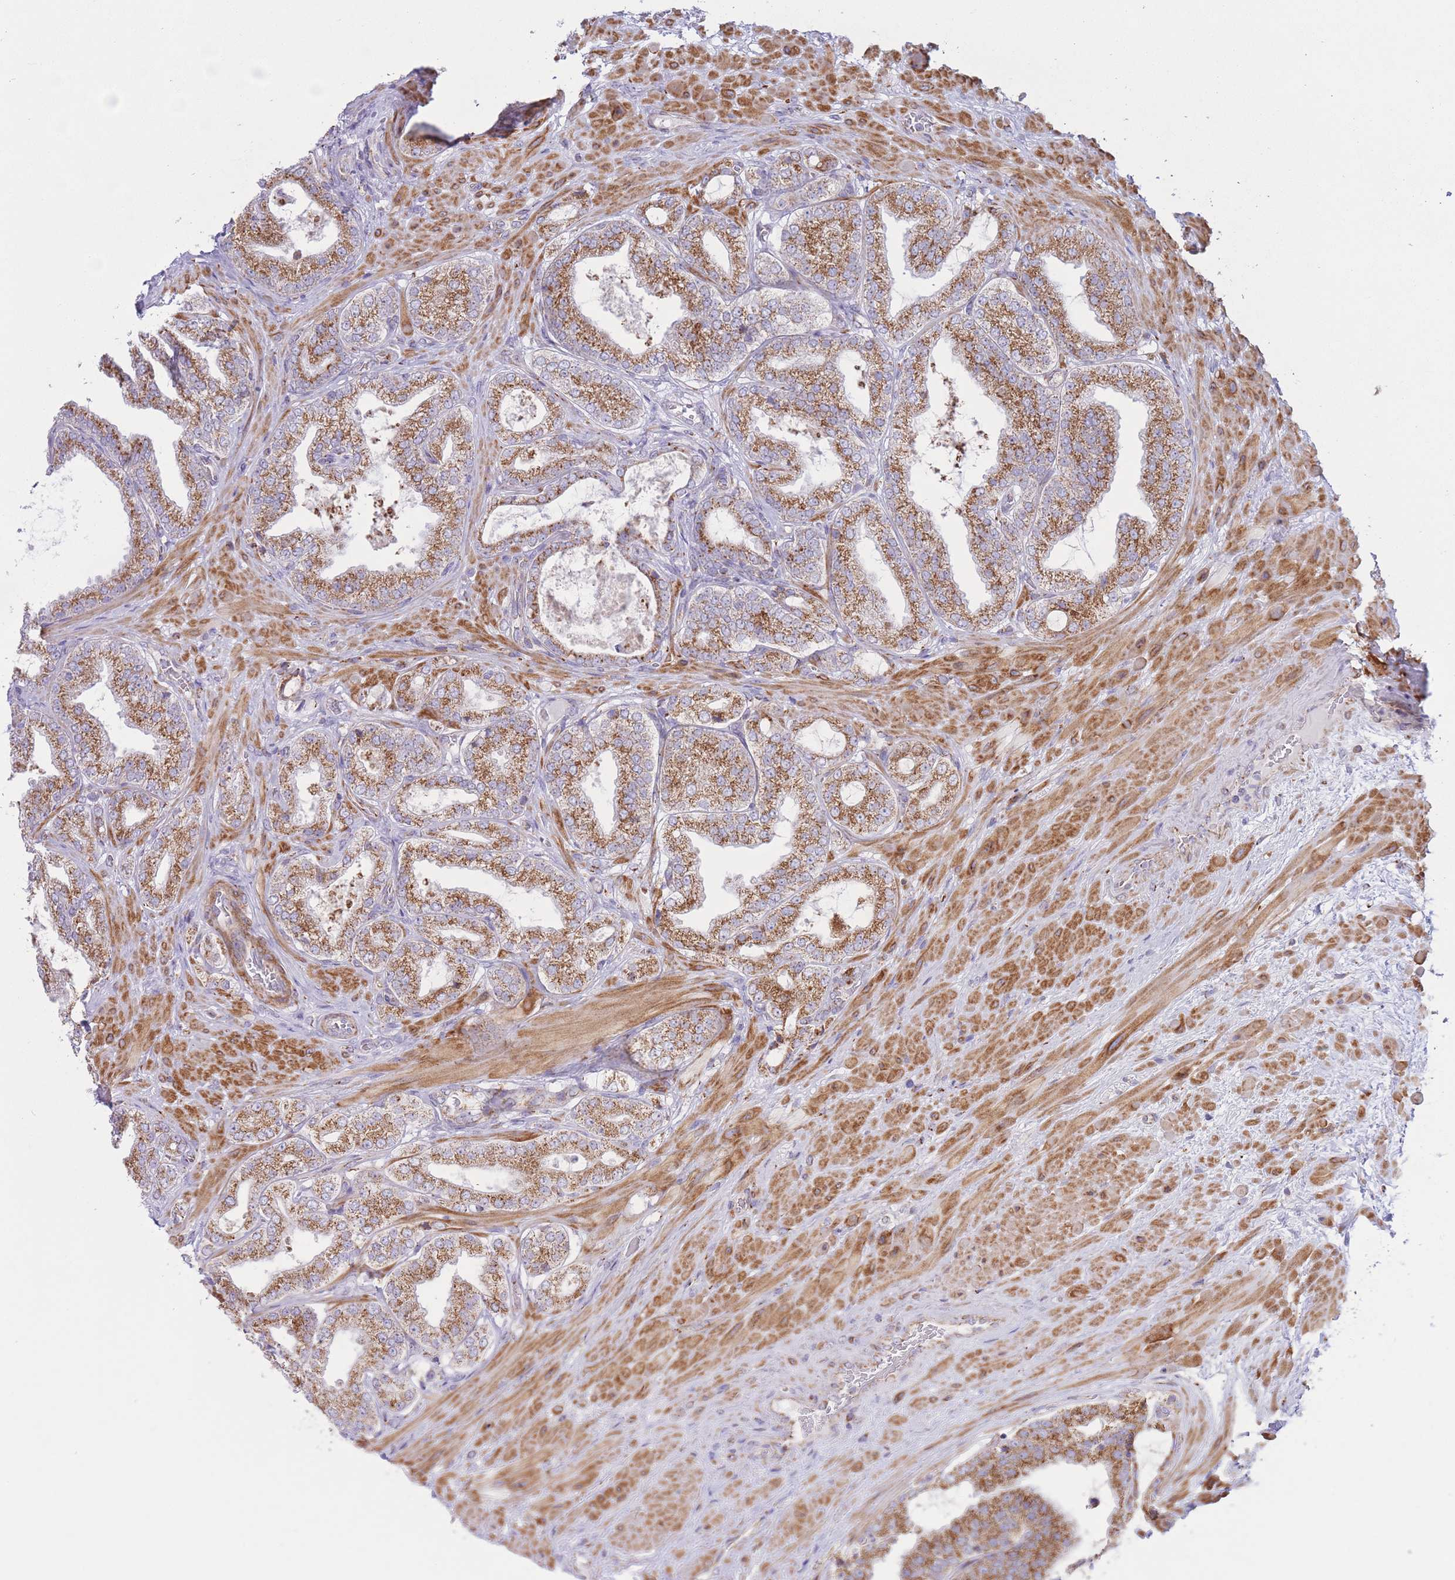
{"staining": {"intensity": "moderate", "quantity": ">75%", "location": "cytoplasmic/membranous"}, "tissue": "prostate cancer", "cell_type": "Tumor cells", "image_type": "cancer", "snomed": [{"axis": "morphology", "description": "Adenocarcinoma, Low grade"}, {"axis": "topography", "description": "Prostate"}], "caption": "Protein staining shows moderate cytoplasmic/membranous positivity in about >75% of tumor cells in prostate low-grade adenocarcinoma. The staining was performed using DAB (3,3'-diaminobenzidine) to visualize the protein expression in brown, while the nuclei were stained in blue with hematoxylin (Magnification: 20x).", "gene": "MPND", "patient": {"sex": "male", "age": 63}}